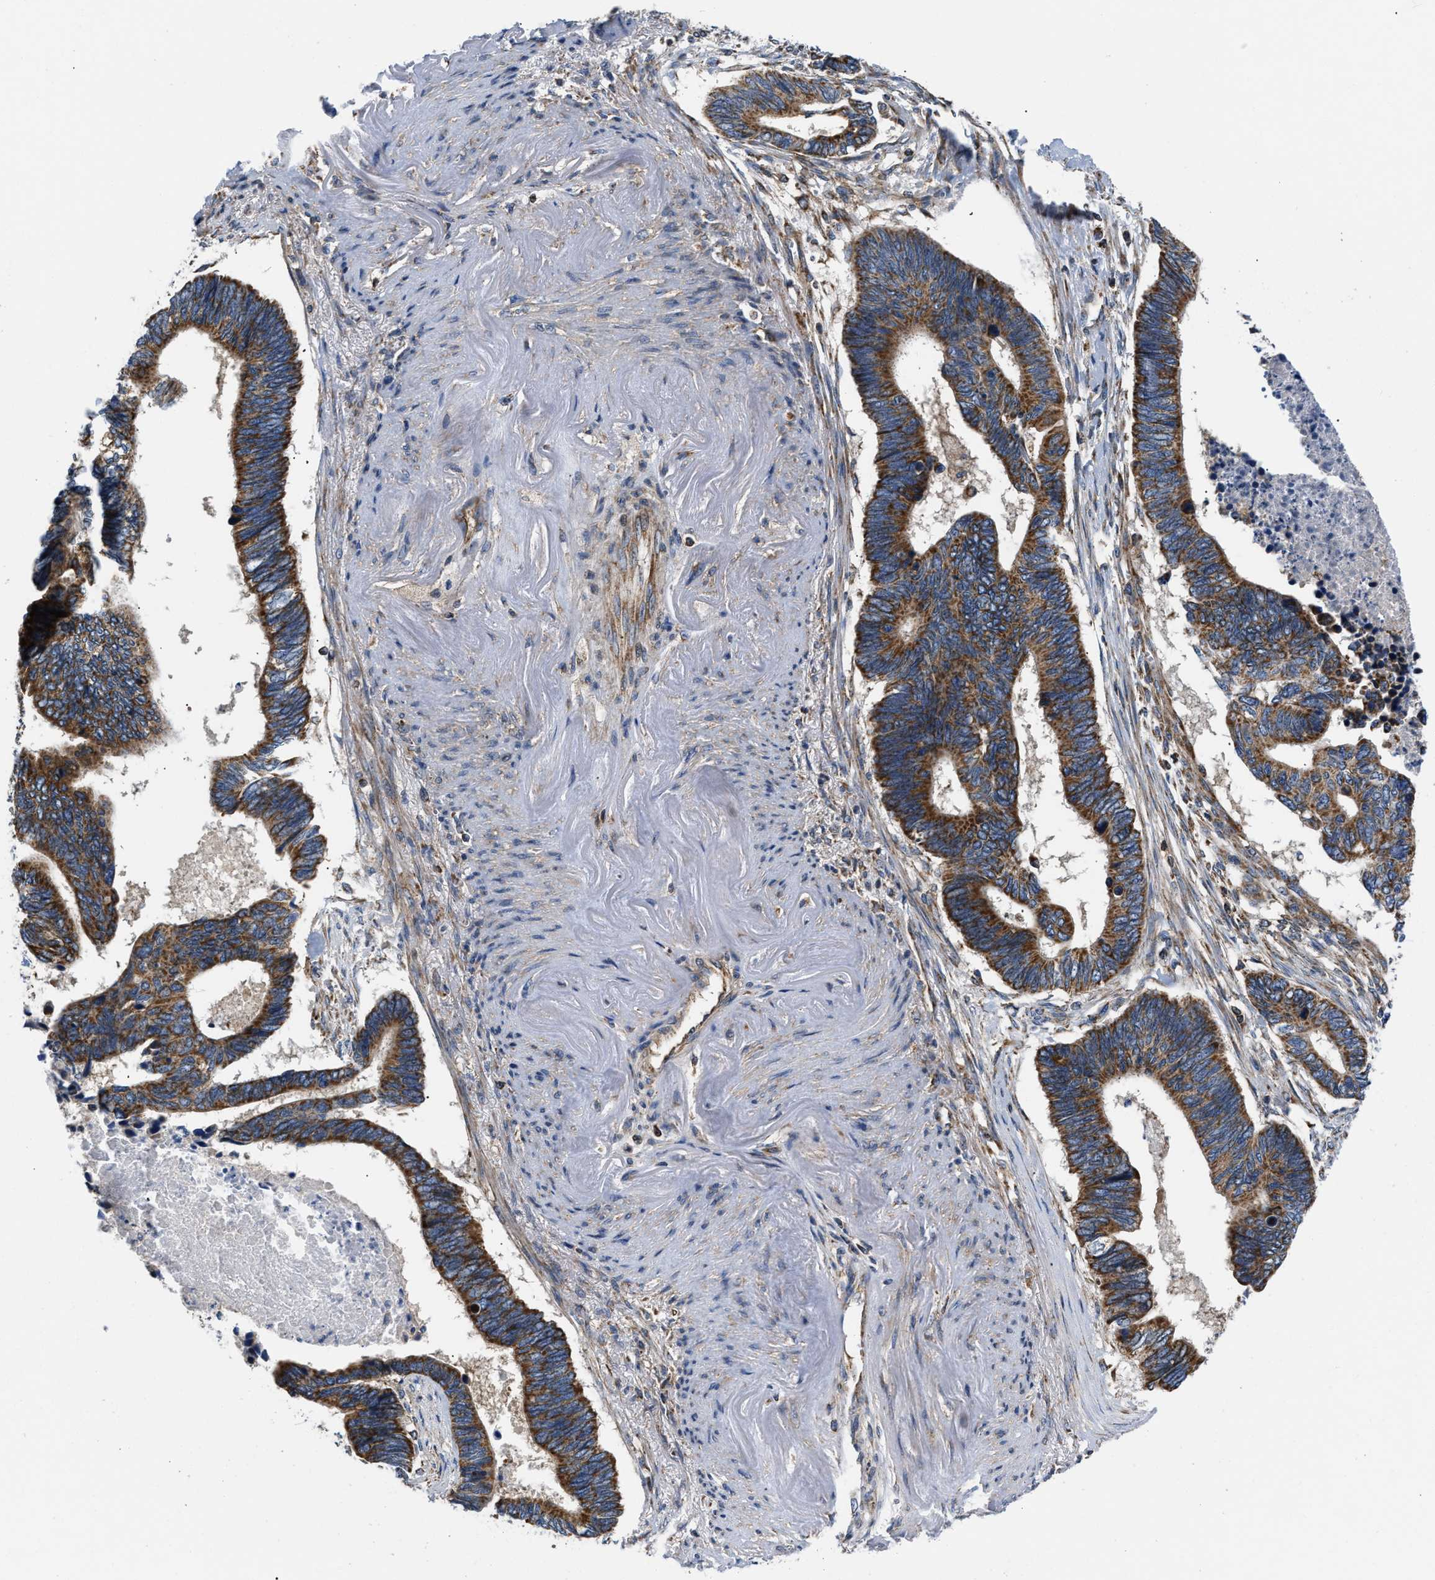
{"staining": {"intensity": "strong", "quantity": ">75%", "location": "cytoplasmic/membranous"}, "tissue": "pancreatic cancer", "cell_type": "Tumor cells", "image_type": "cancer", "snomed": [{"axis": "morphology", "description": "Adenocarcinoma, NOS"}, {"axis": "topography", "description": "Pancreas"}], "caption": "There is high levels of strong cytoplasmic/membranous expression in tumor cells of pancreatic adenocarcinoma, as demonstrated by immunohistochemical staining (brown color).", "gene": "OPTN", "patient": {"sex": "female", "age": 70}}